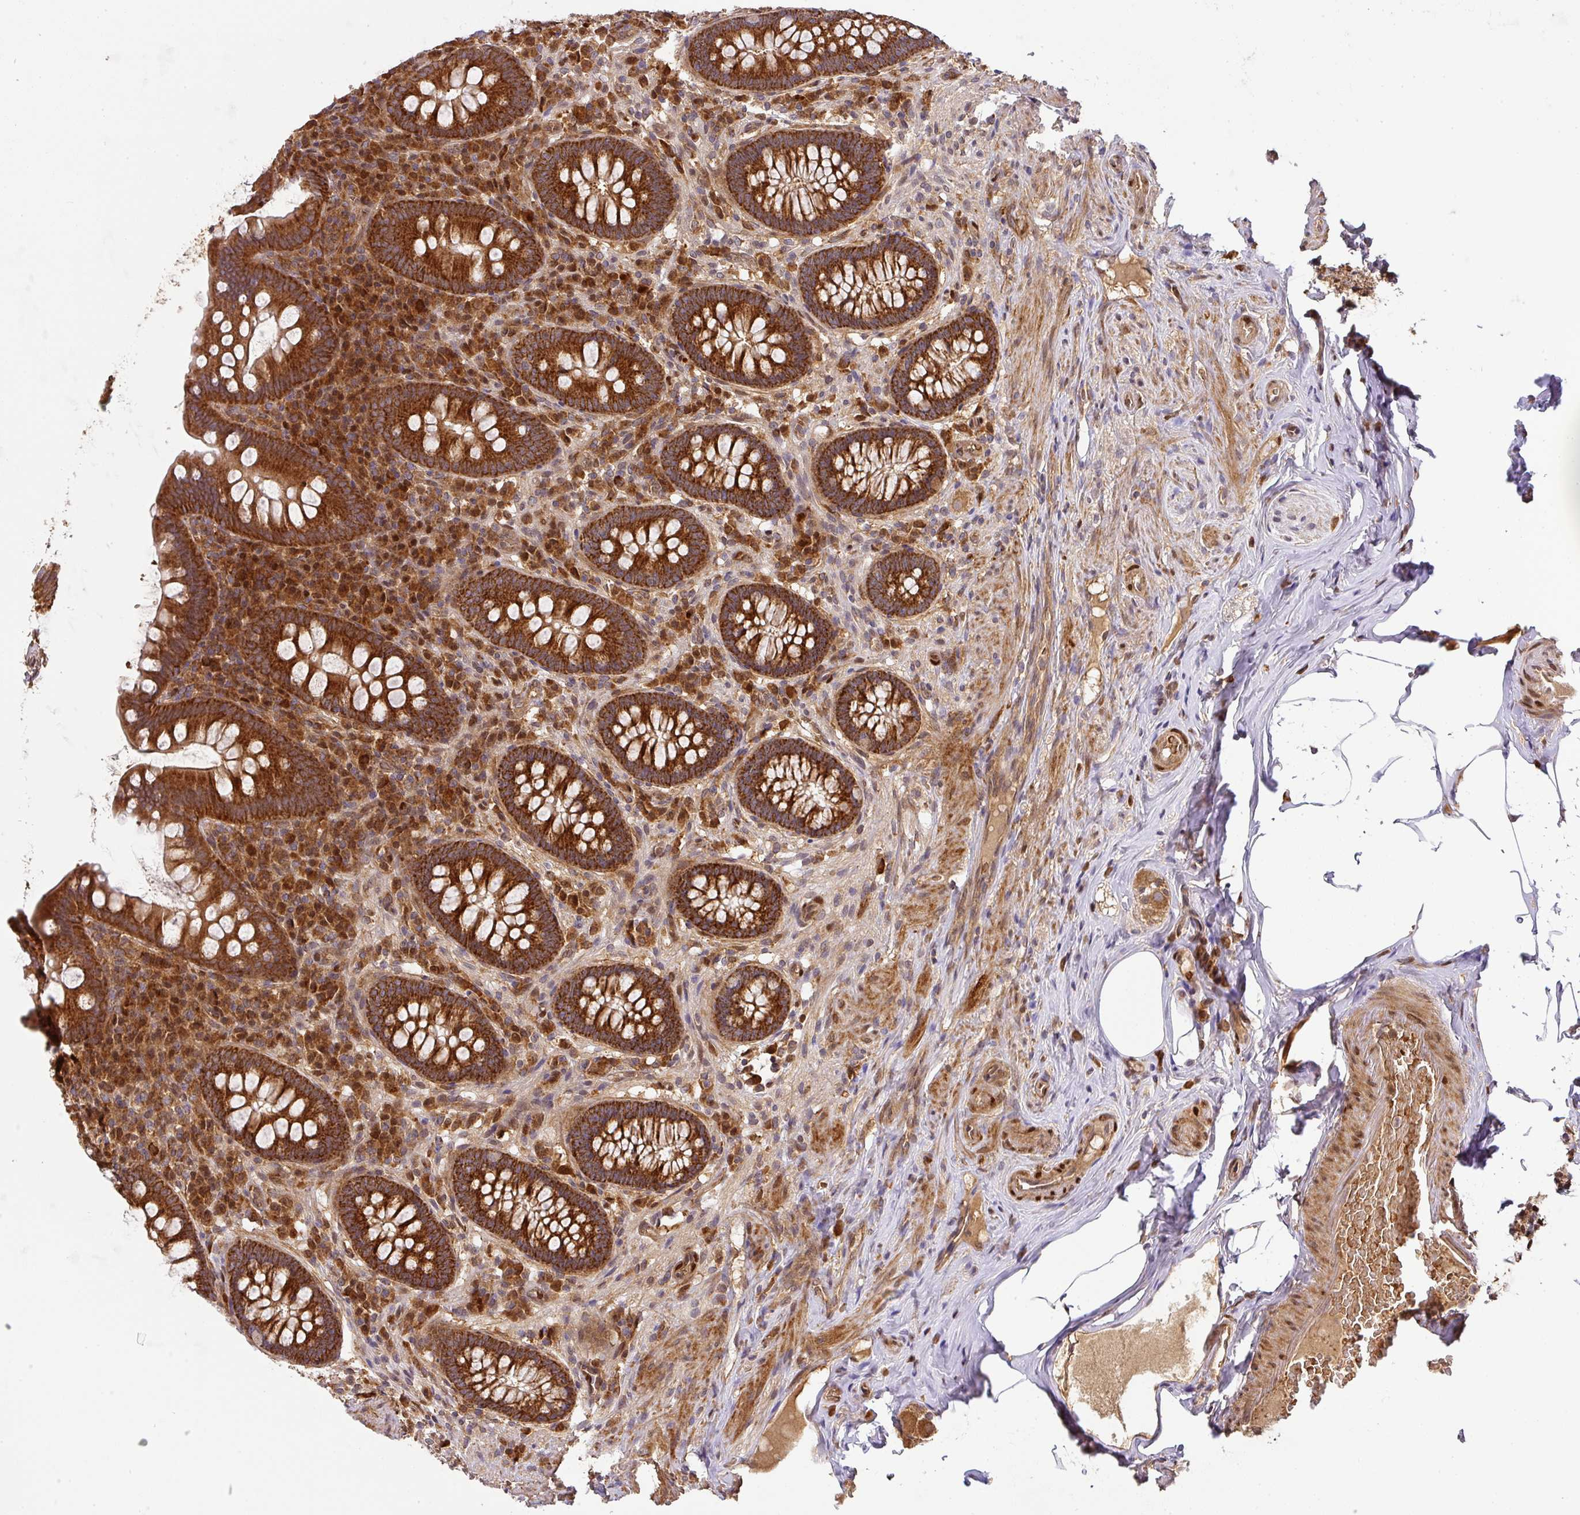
{"staining": {"intensity": "strong", "quantity": ">75%", "location": "cytoplasmic/membranous"}, "tissue": "appendix", "cell_type": "Glandular cells", "image_type": "normal", "snomed": [{"axis": "morphology", "description": "Normal tissue, NOS"}, {"axis": "topography", "description": "Appendix"}], "caption": "Brown immunohistochemical staining in unremarkable appendix shows strong cytoplasmic/membranous positivity in about >75% of glandular cells.", "gene": "MALSU1", "patient": {"sex": "male", "age": 71}}